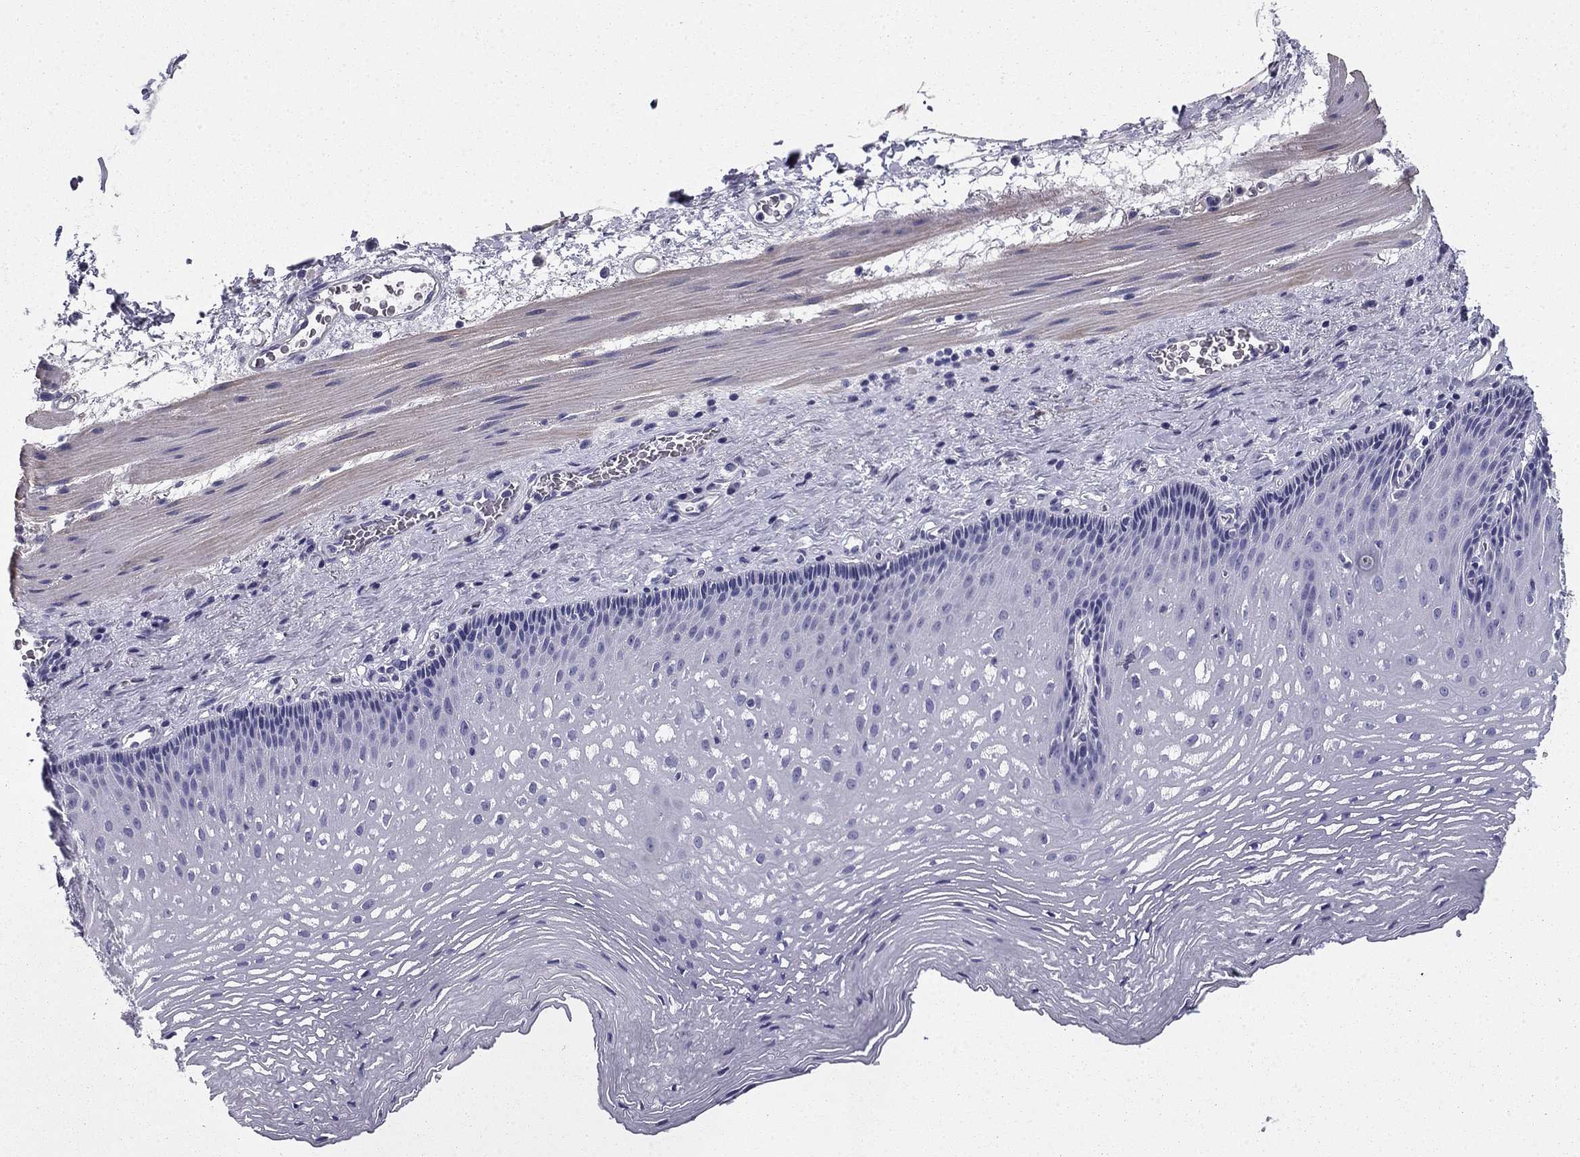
{"staining": {"intensity": "negative", "quantity": "none", "location": "none"}, "tissue": "esophagus", "cell_type": "Squamous epithelial cells", "image_type": "normal", "snomed": [{"axis": "morphology", "description": "Normal tissue, NOS"}, {"axis": "topography", "description": "Esophagus"}], "caption": "The histopathology image exhibits no staining of squamous epithelial cells in normal esophagus.", "gene": "FLNC", "patient": {"sex": "male", "age": 76}}